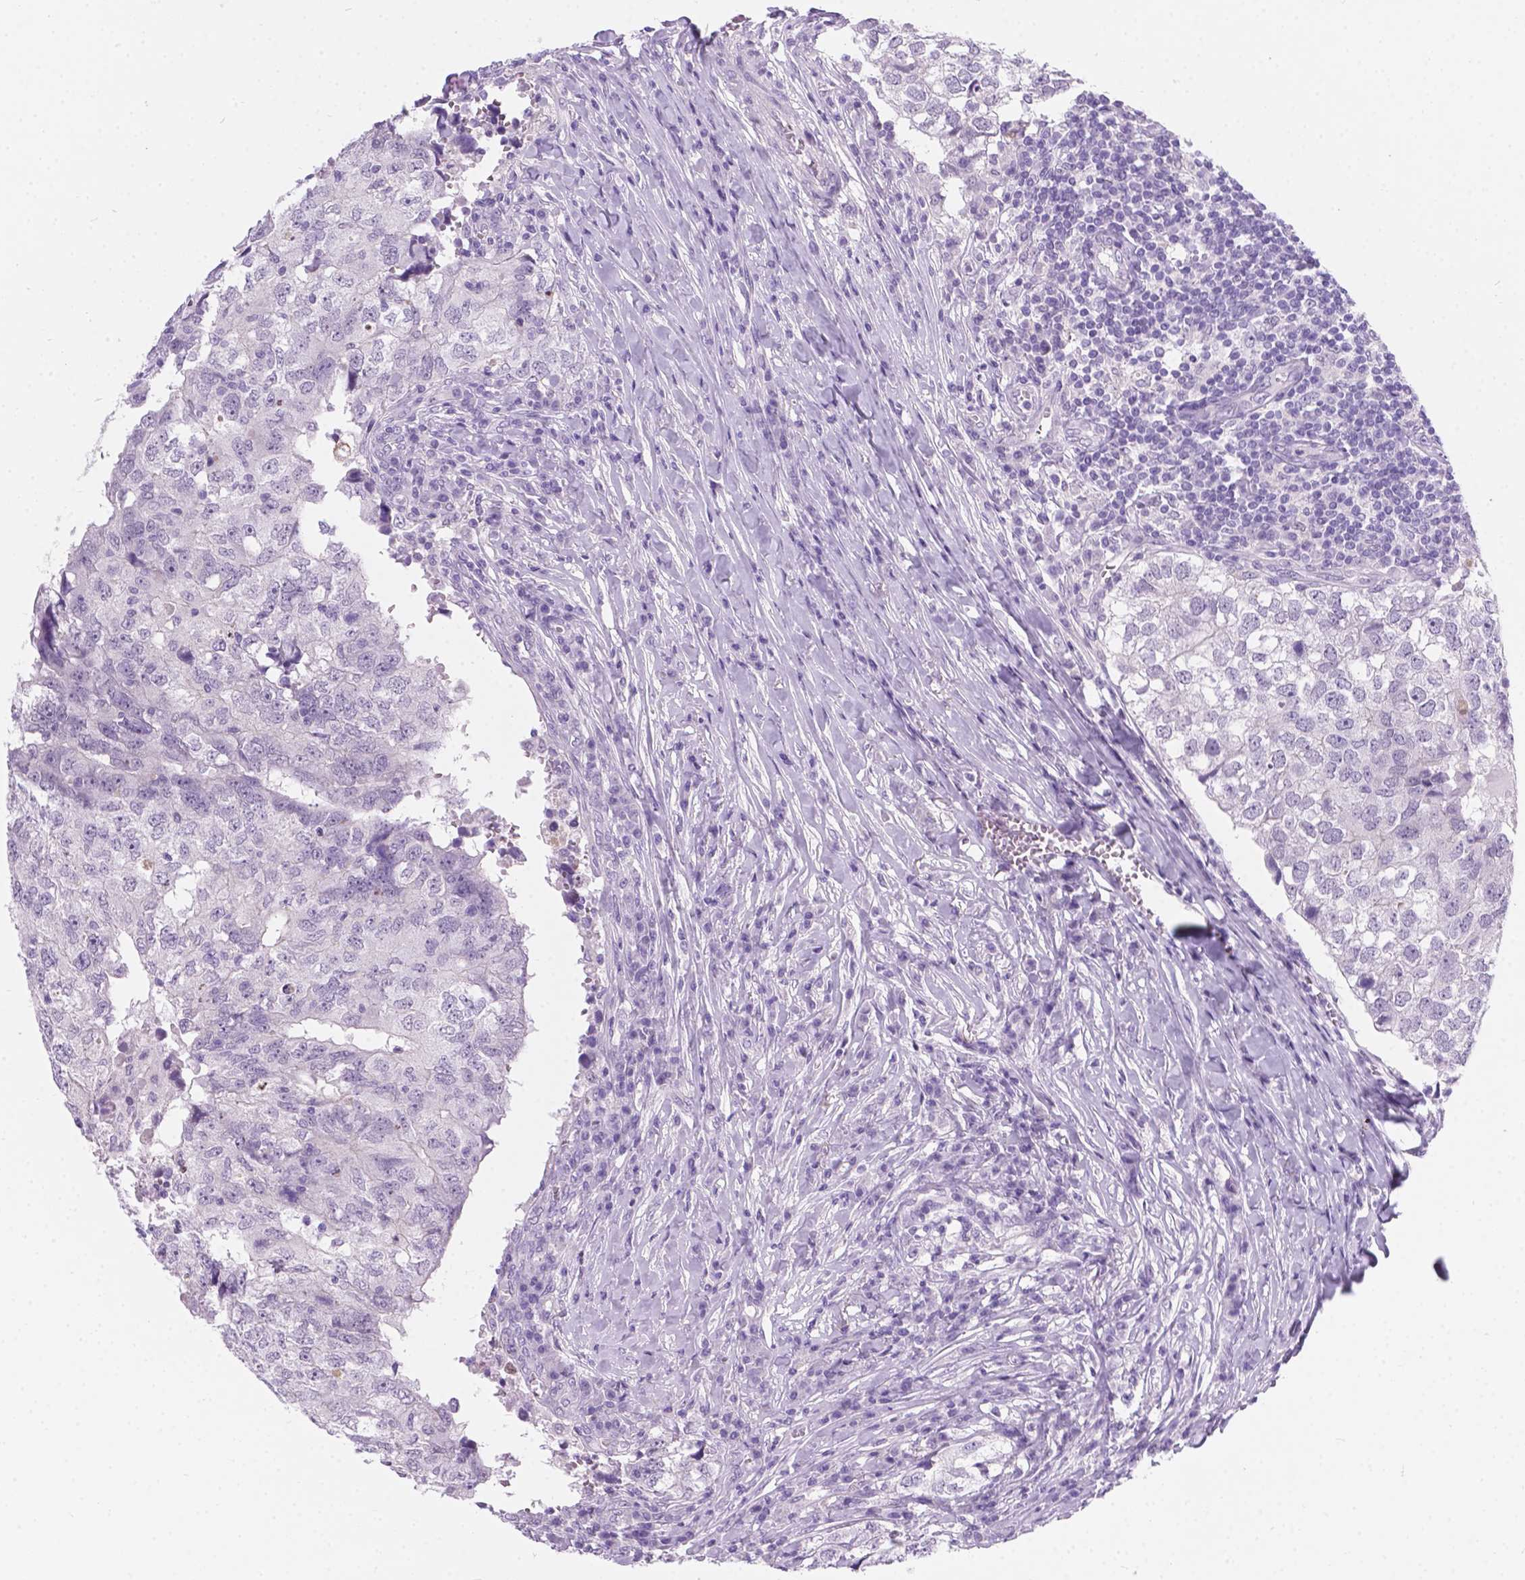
{"staining": {"intensity": "negative", "quantity": "none", "location": "none"}, "tissue": "breast cancer", "cell_type": "Tumor cells", "image_type": "cancer", "snomed": [{"axis": "morphology", "description": "Duct carcinoma"}, {"axis": "topography", "description": "Breast"}], "caption": "Histopathology image shows no significant protein expression in tumor cells of breast intraductal carcinoma.", "gene": "ARMS2", "patient": {"sex": "female", "age": 30}}